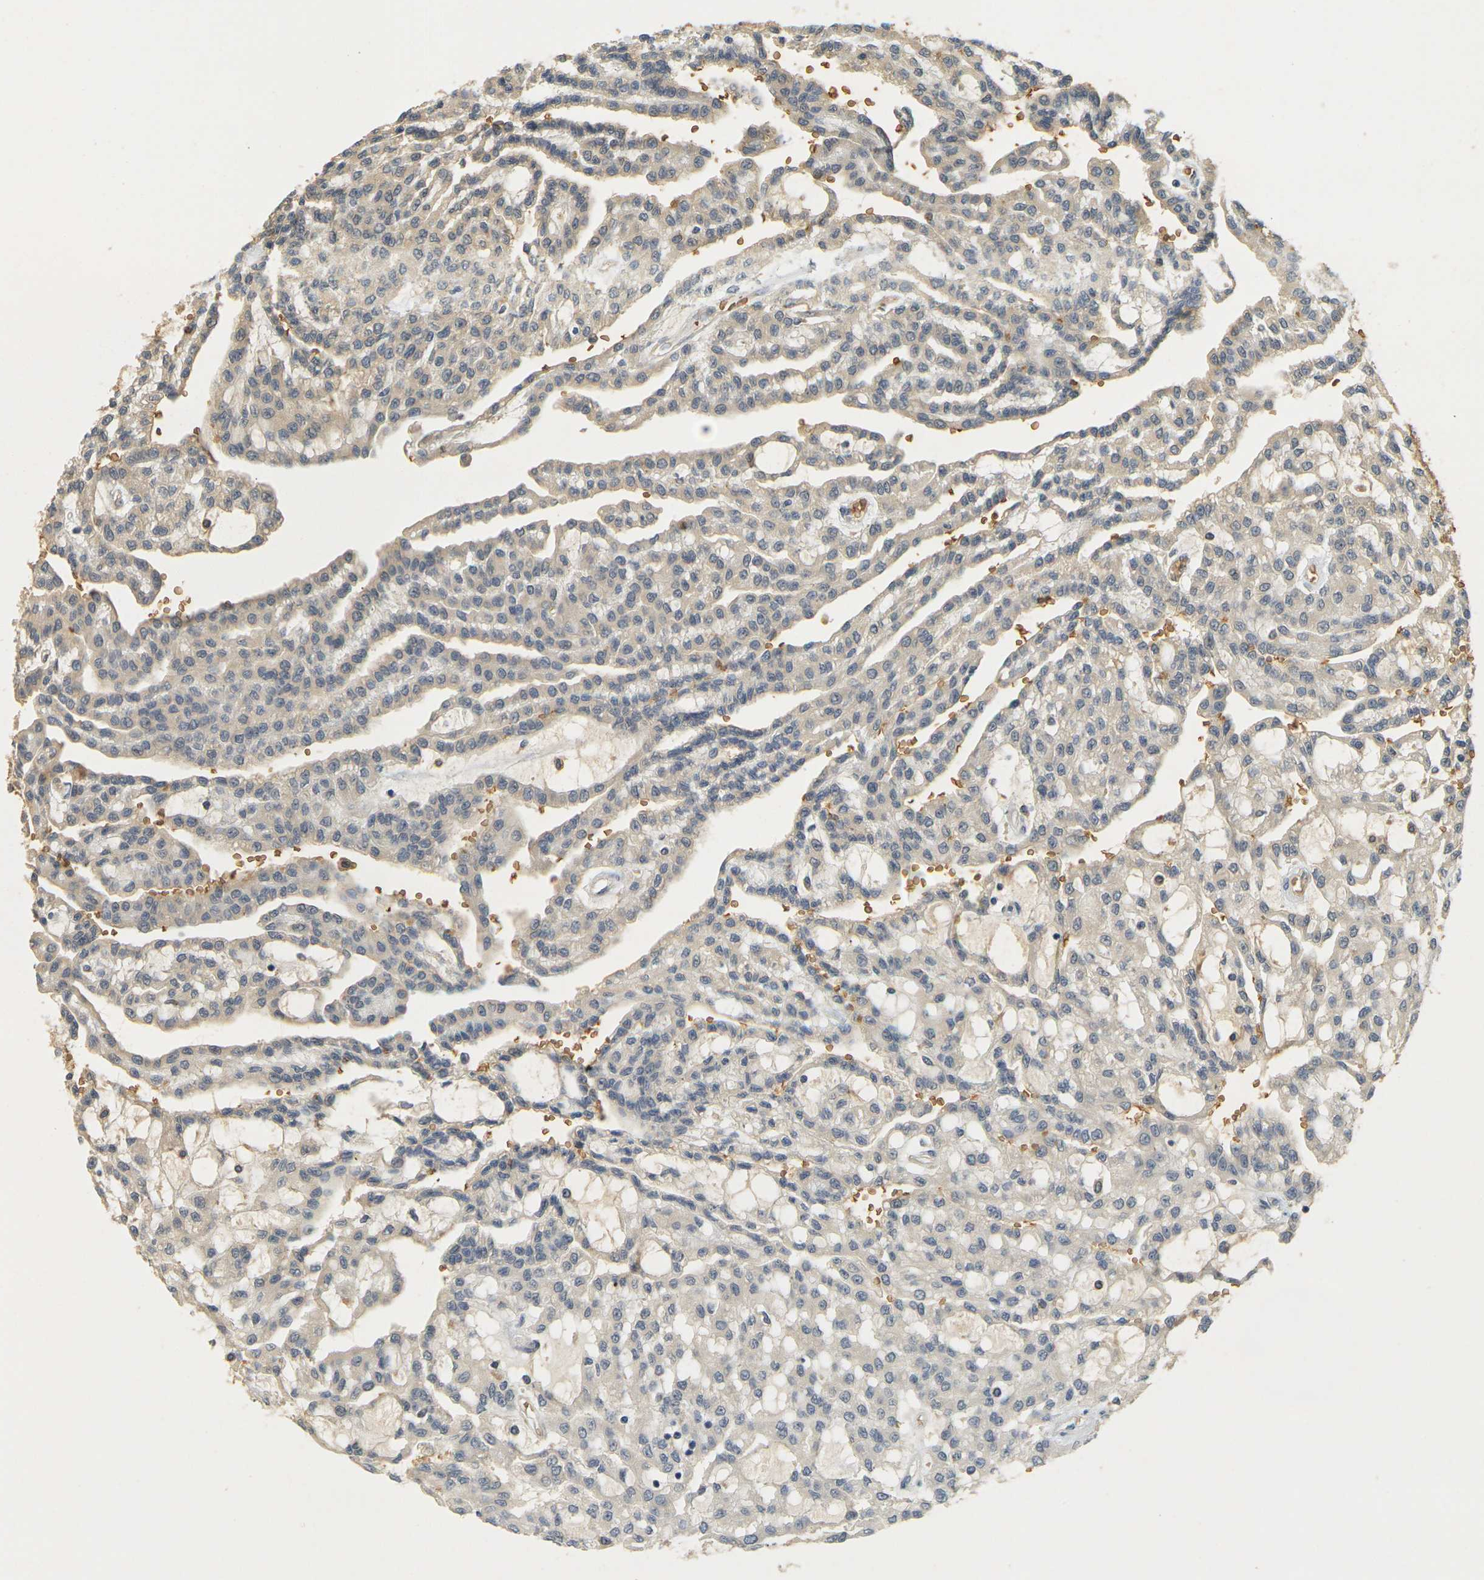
{"staining": {"intensity": "weak", "quantity": "25%-75%", "location": "cytoplasmic/membranous"}, "tissue": "renal cancer", "cell_type": "Tumor cells", "image_type": "cancer", "snomed": [{"axis": "morphology", "description": "Adenocarcinoma, NOS"}, {"axis": "topography", "description": "Kidney"}], "caption": "Tumor cells display low levels of weak cytoplasmic/membranous expression in about 25%-75% of cells in renal adenocarcinoma.", "gene": "MEGF9", "patient": {"sex": "male", "age": 63}}